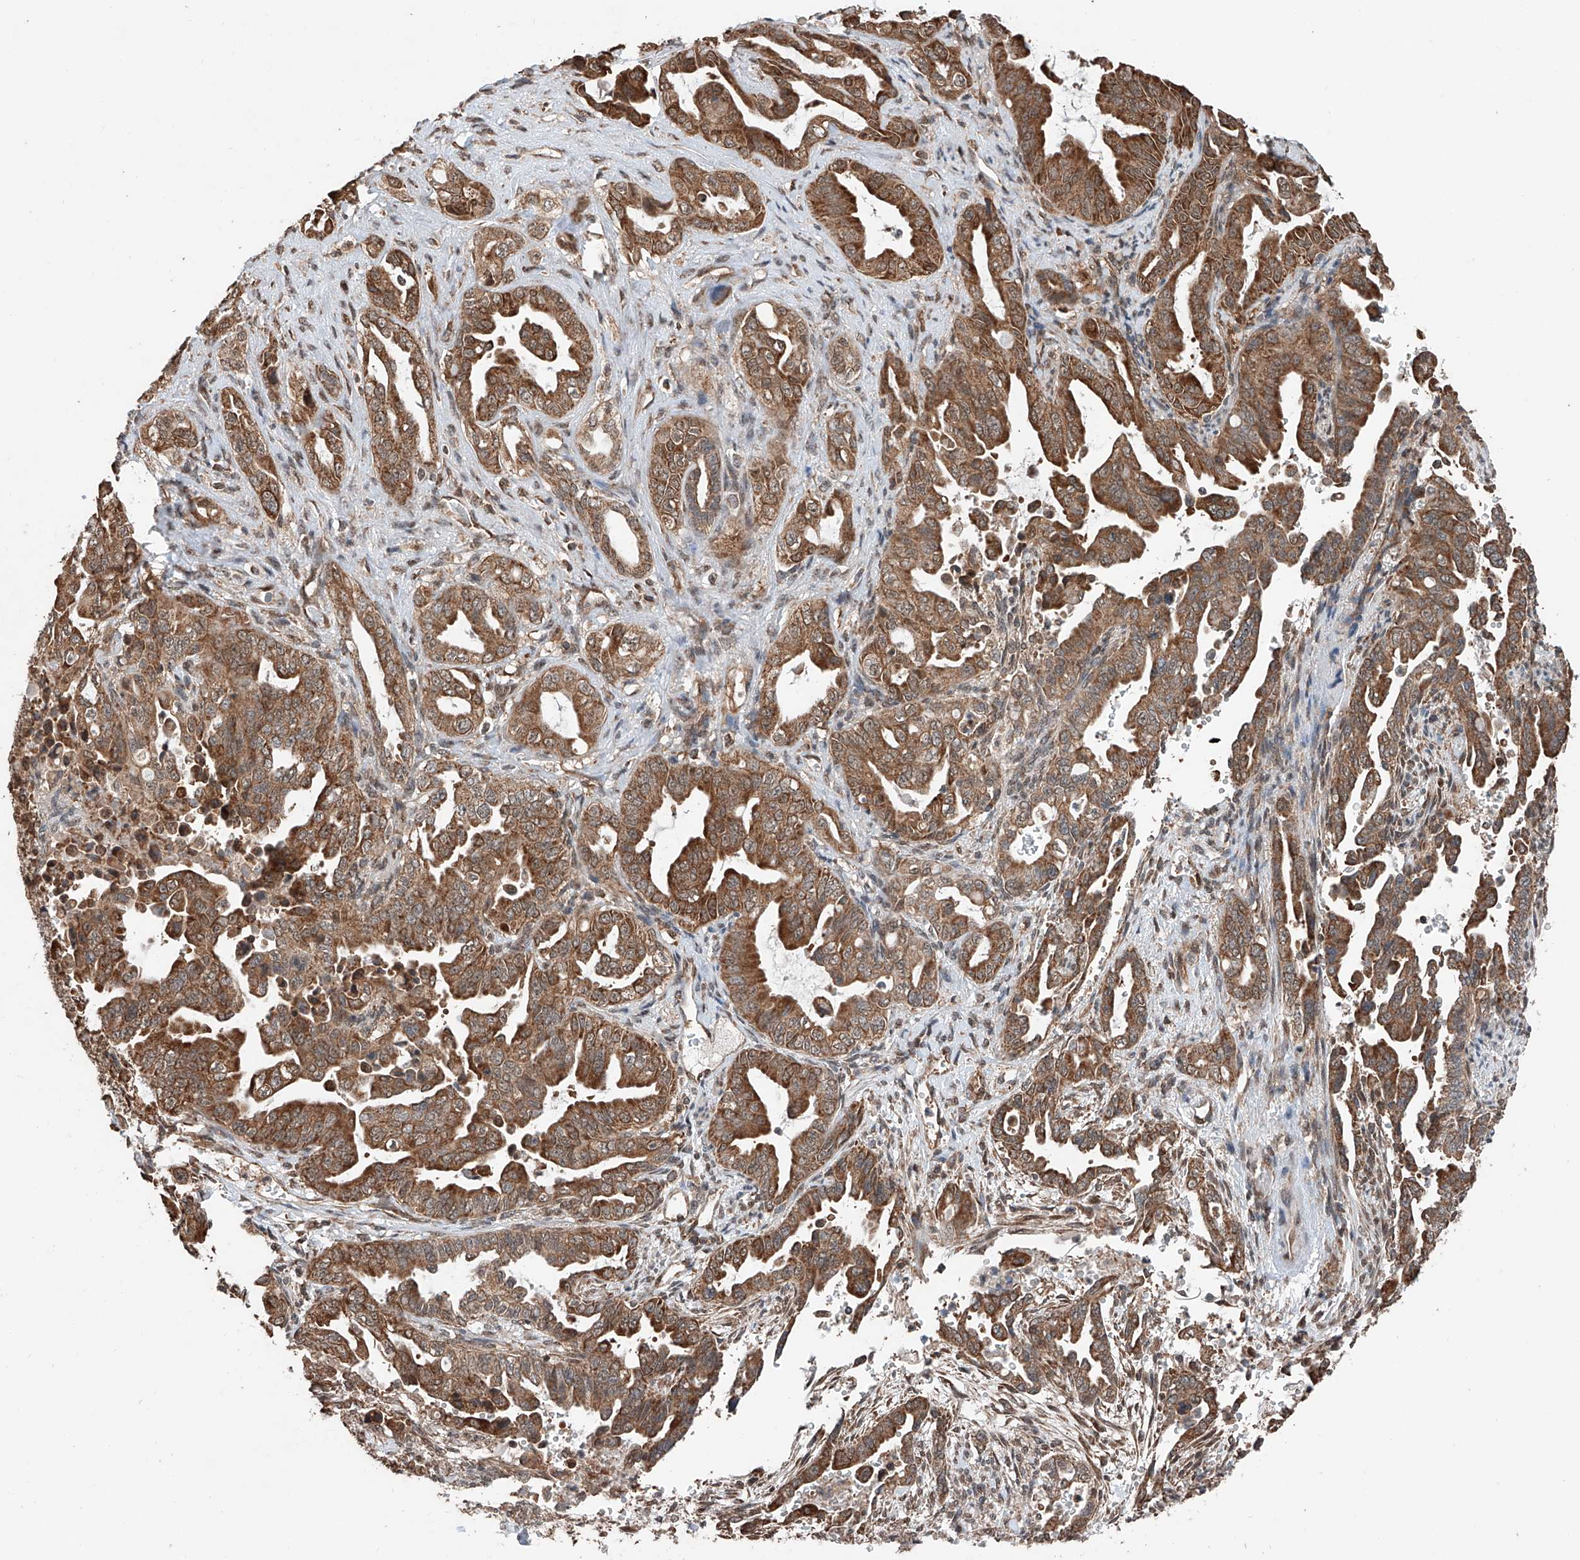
{"staining": {"intensity": "moderate", "quantity": ">75%", "location": "cytoplasmic/membranous"}, "tissue": "pancreatic cancer", "cell_type": "Tumor cells", "image_type": "cancer", "snomed": [{"axis": "morphology", "description": "Adenocarcinoma, NOS"}, {"axis": "topography", "description": "Pancreas"}], "caption": "Immunohistochemistry (DAB (3,3'-diaminobenzidine)) staining of pancreatic cancer reveals moderate cytoplasmic/membranous protein expression in about >75% of tumor cells.", "gene": "ZNF445", "patient": {"sex": "male", "age": 70}}